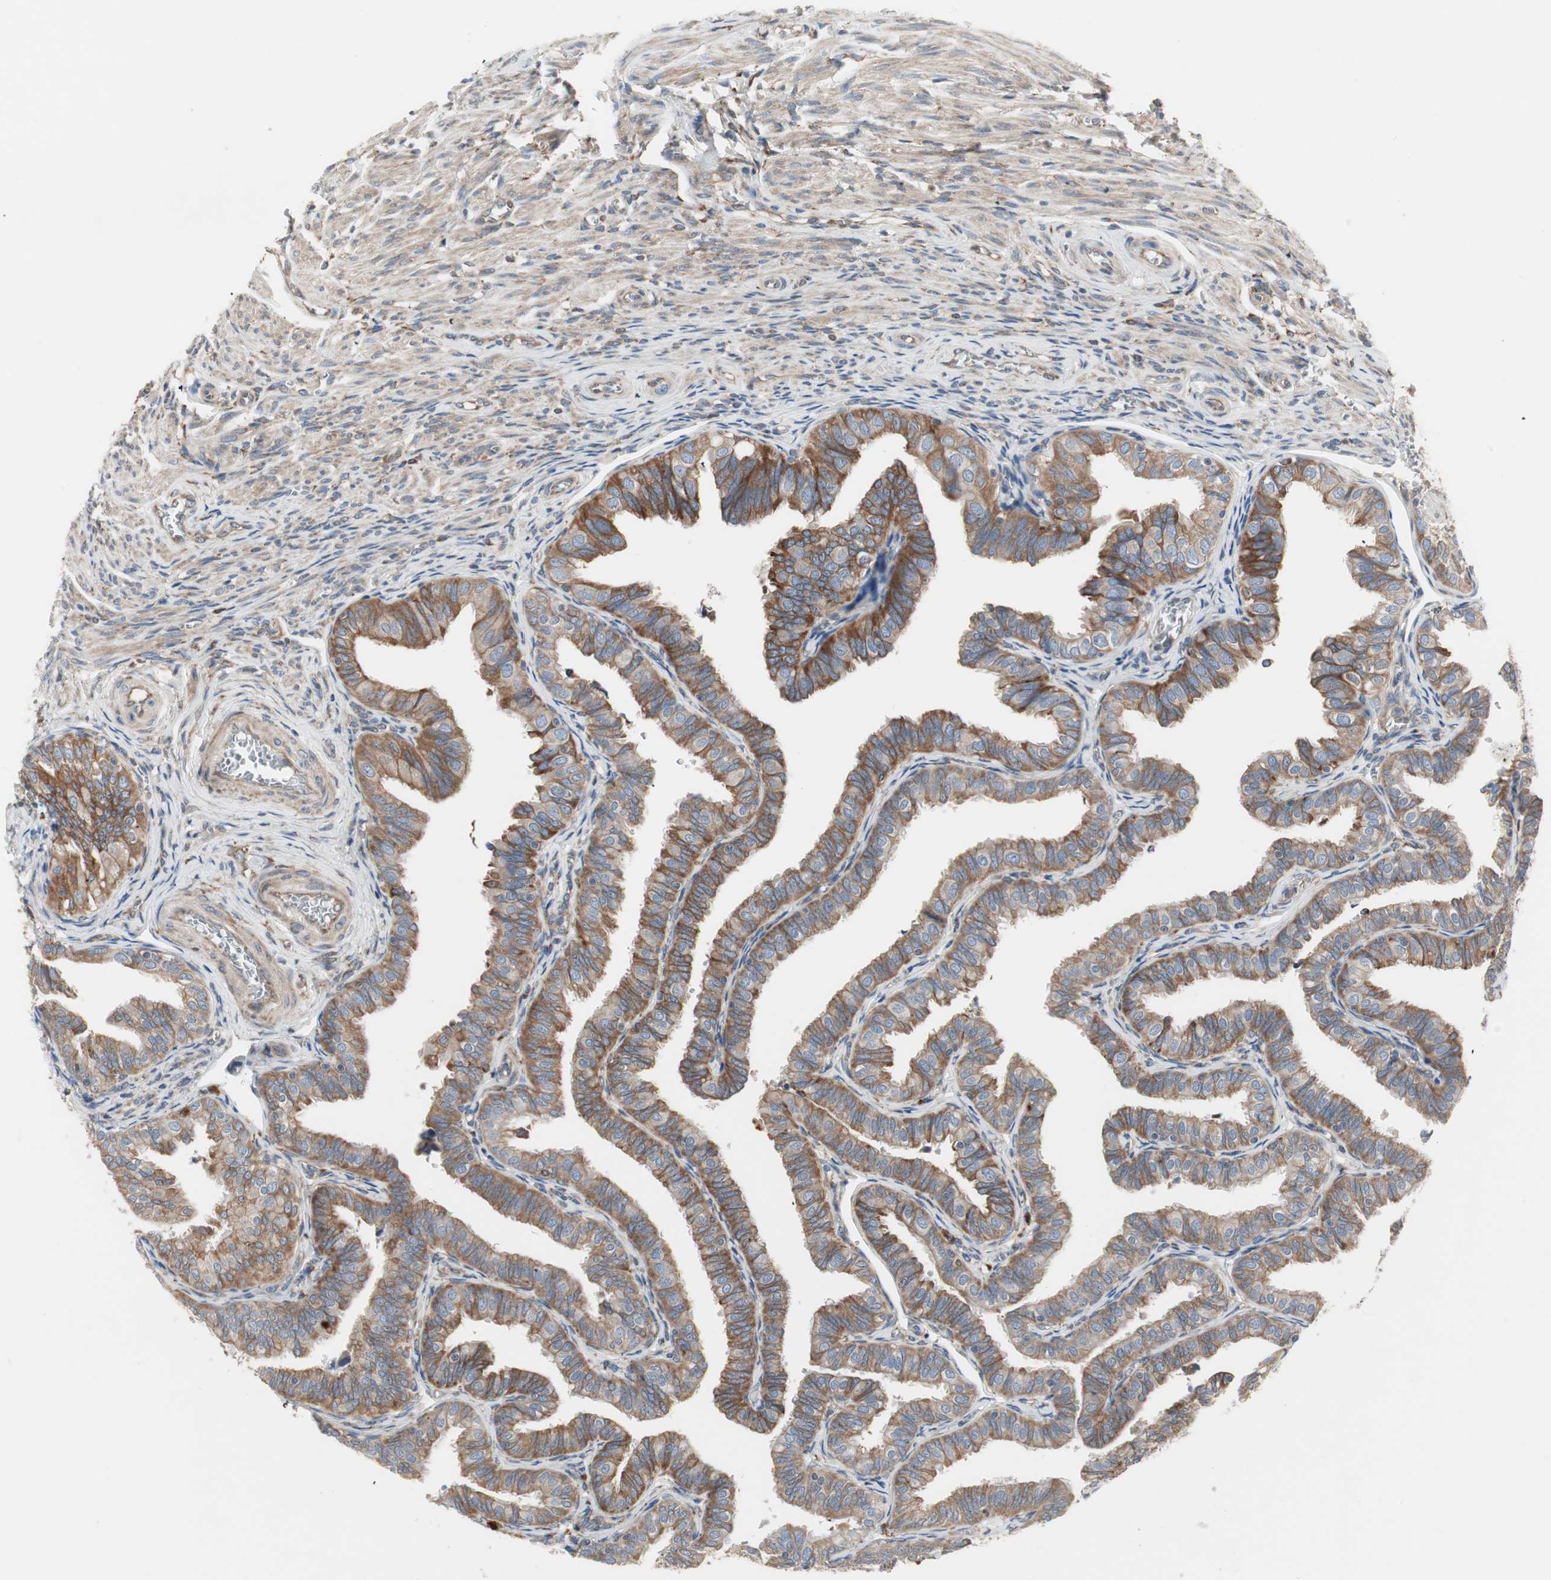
{"staining": {"intensity": "strong", "quantity": ">75%", "location": "cytoplasmic/membranous"}, "tissue": "fallopian tube", "cell_type": "Glandular cells", "image_type": "normal", "snomed": [{"axis": "morphology", "description": "Normal tissue, NOS"}, {"axis": "topography", "description": "Fallopian tube"}], "caption": "Glandular cells demonstrate strong cytoplasmic/membranous expression in approximately >75% of cells in normal fallopian tube. The staining is performed using DAB (3,3'-diaminobenzidine) brown chromogen to label protein expression. The nuclei are counter-stained blue using hematoxylin.", "gene": "H6PD", "patient": {"sex": "female", "age": 46}}